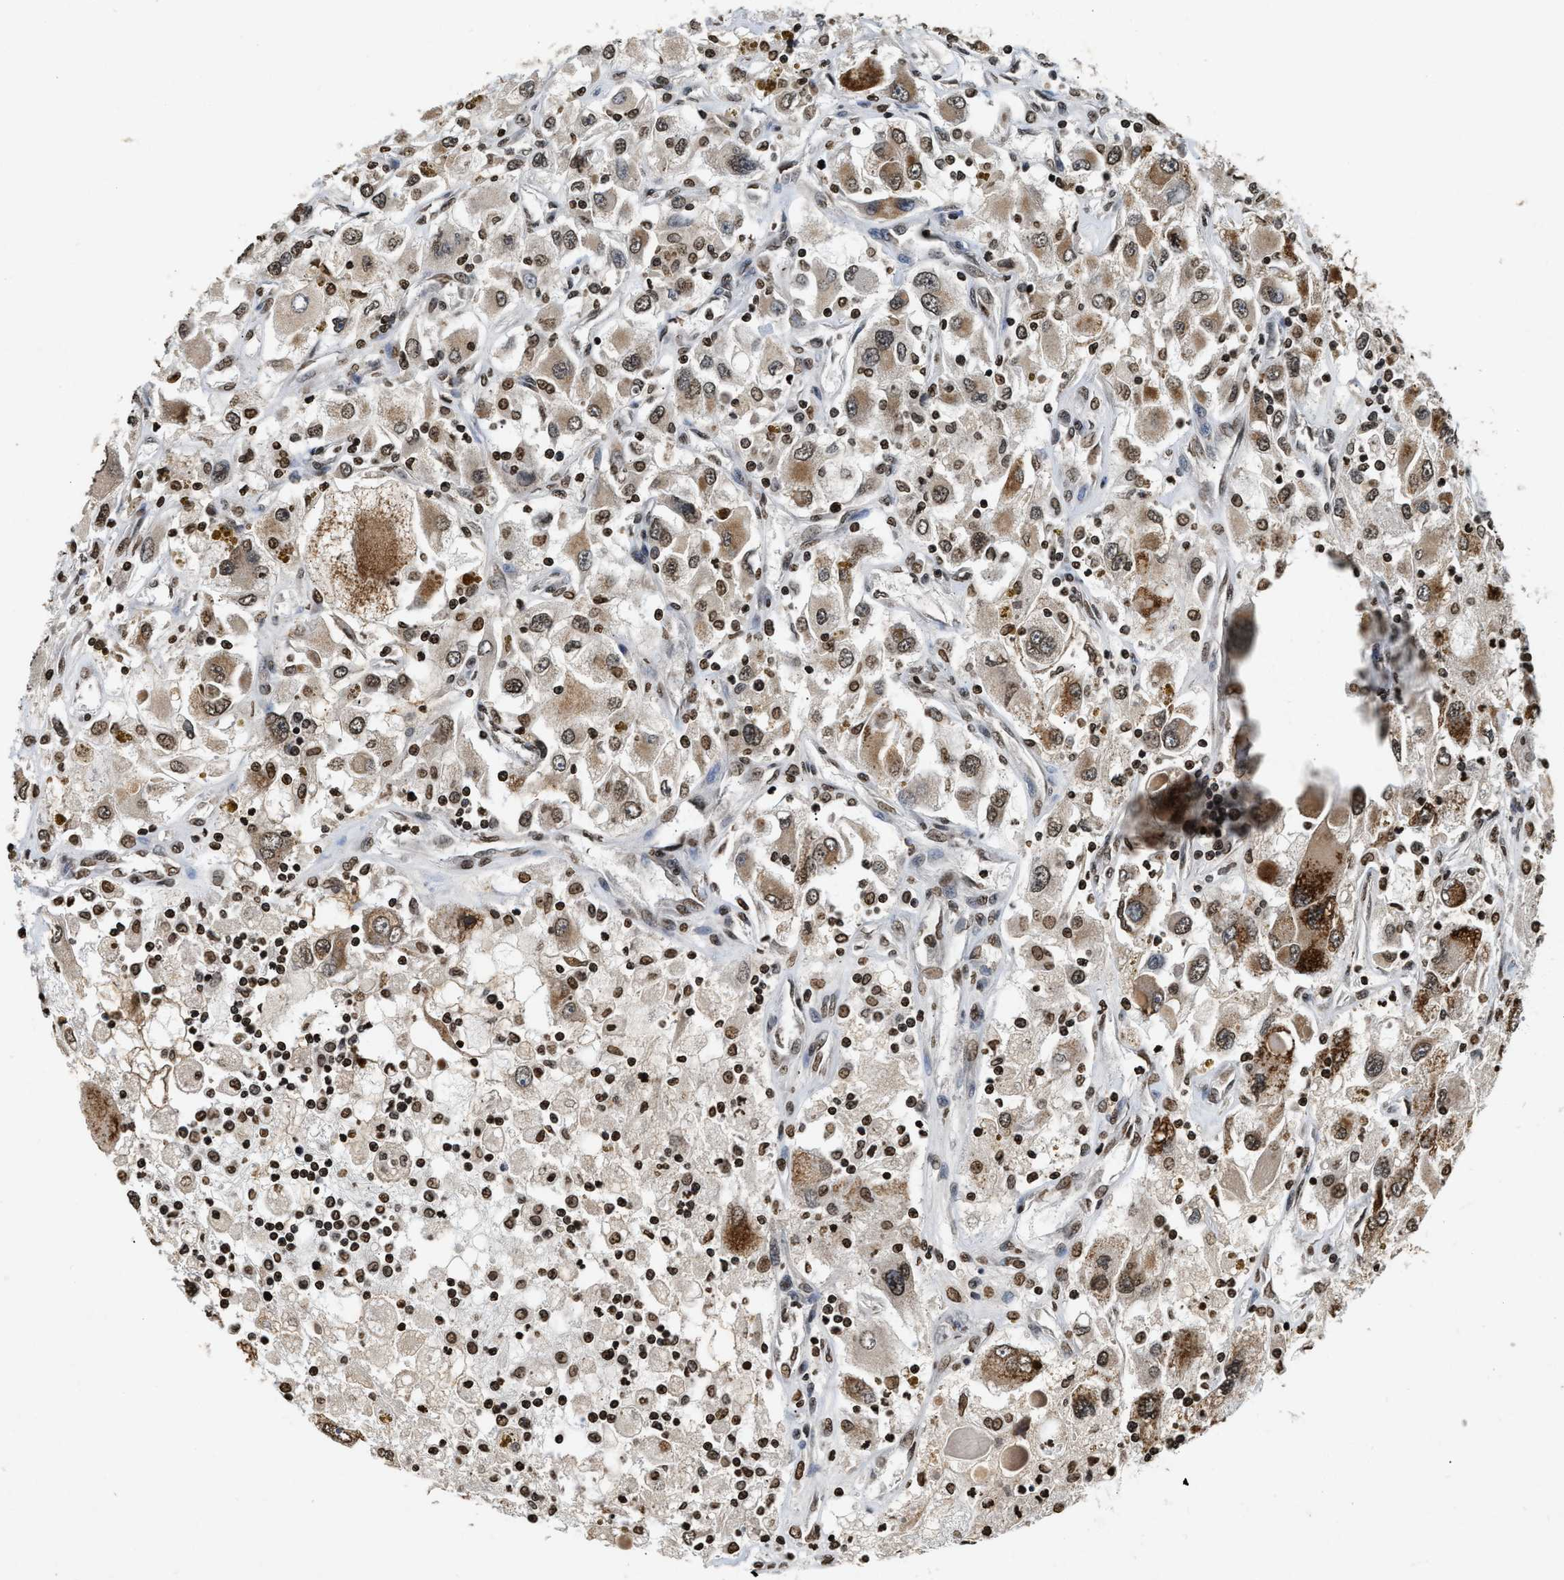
{"staining": {"intensity": "moderate", "quantity": ">75%", "location": "cytoplasmic/membranous,nuclear"}, "tissue": "renal cancer", "cell_type": "Tumor cells", "image_type": "cancer", "snomed": [{"axis": "morphology", "description": "Adenocarcinoma, NOS"}, {"axis": "topography", "description": "Kidney"}], "caption": "Renal cancer was stained to show a protein in brown. There is medium levels of moderate cytoplasmic/membranous and nuclear positivity in approximately >75% of tumor cells.", "gene": "DNASE1L3", "patient": {"sex": "female", "age": 52}}